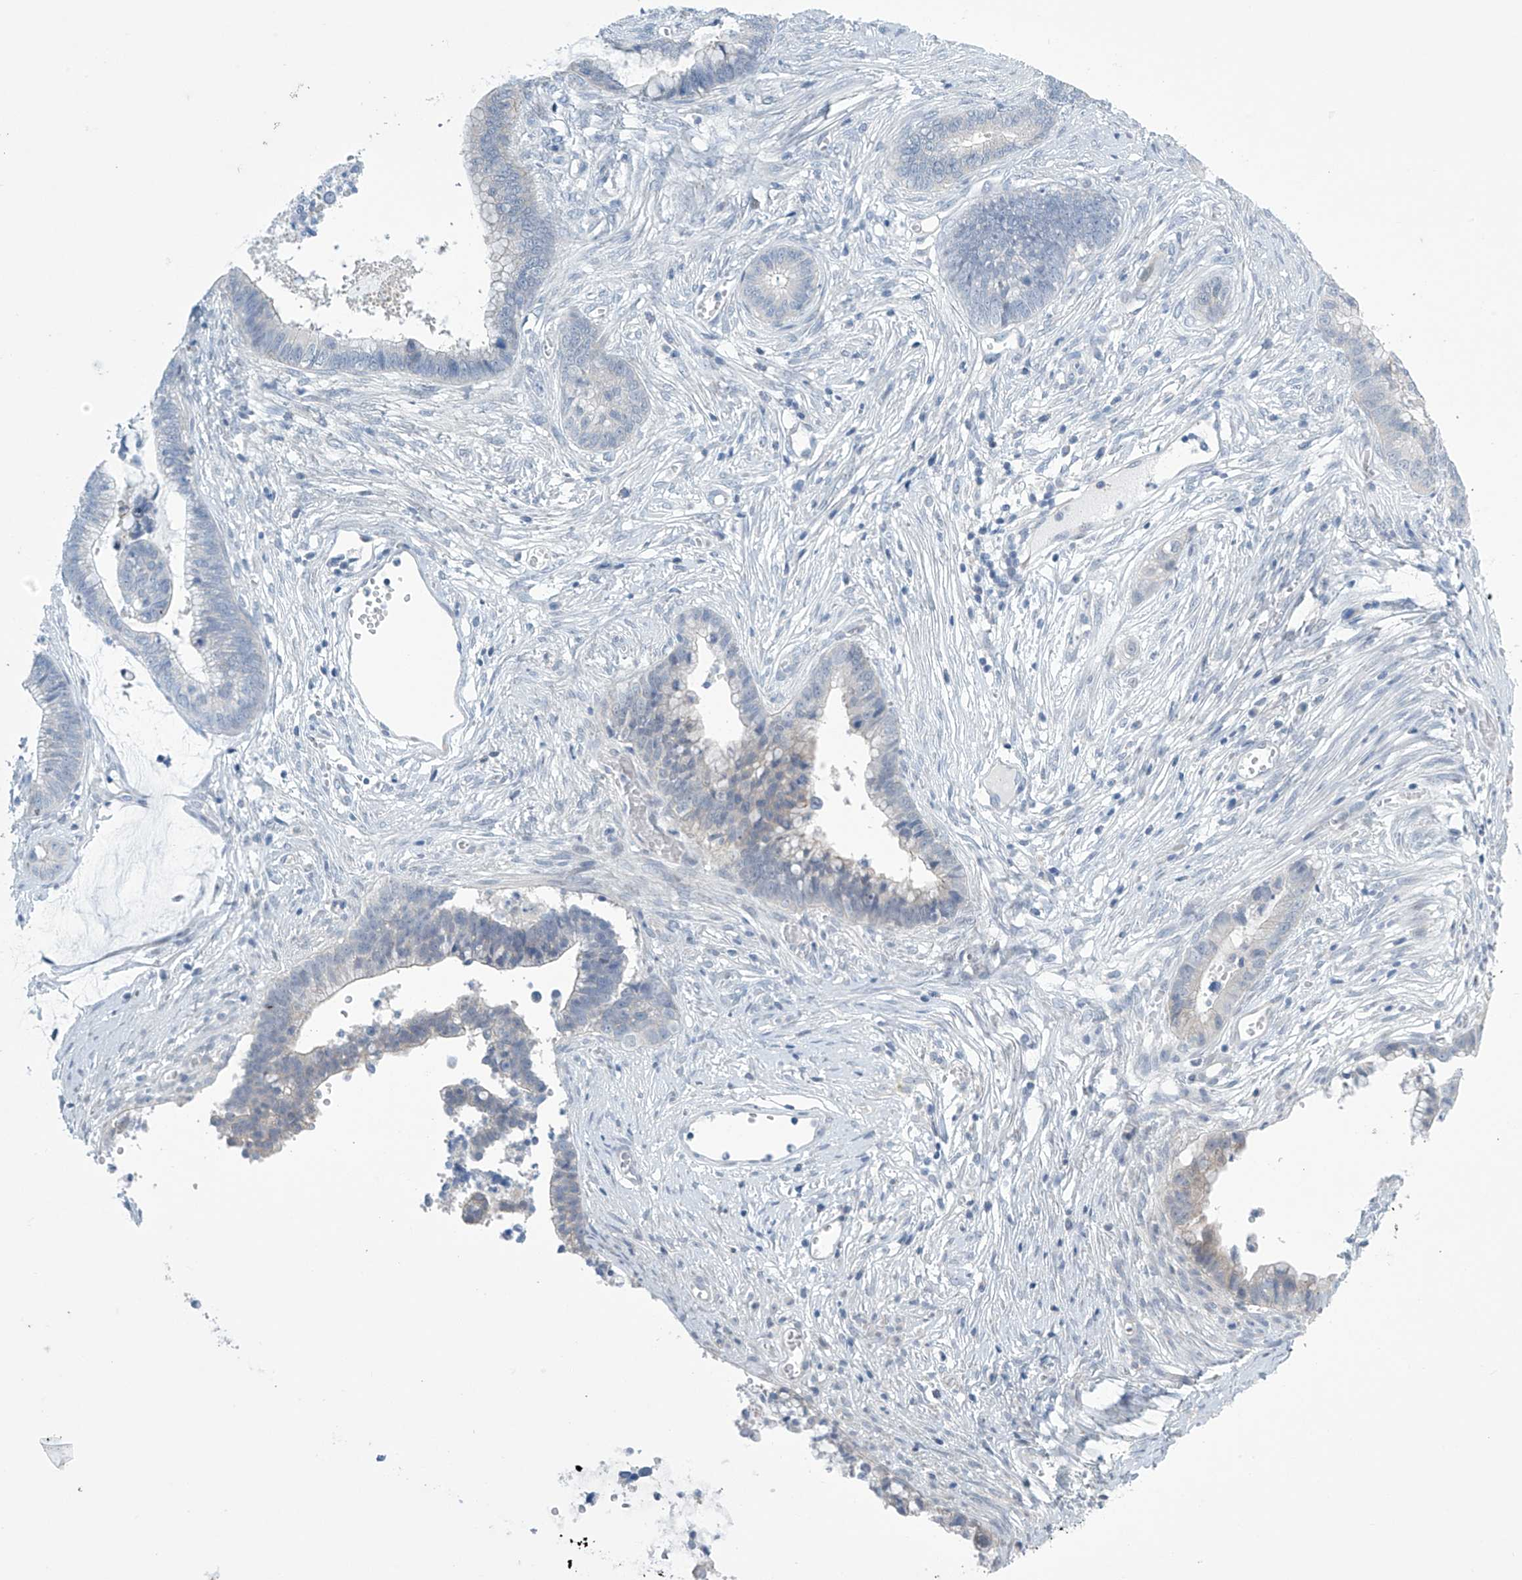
{"staining": {"intensity": "negative", "quantity": "none", "location": "none"}, "tissue": "cervical cancer", "cell_type": "Tumor cells", "image_type": "cancer", "snomed": [{"axis": "morphology", "description": "Adenocarcinoma, NOS"}, {"axis": "topography", "description": "Cervix"}], "caption": "This is an immunohistochemistry (IHC) histopathology image of human cervical adenocarcinoma. There is no expression in tumor cells.", "gene": "SLC35A5", "patient": {"sex": "female", "age": 44}}